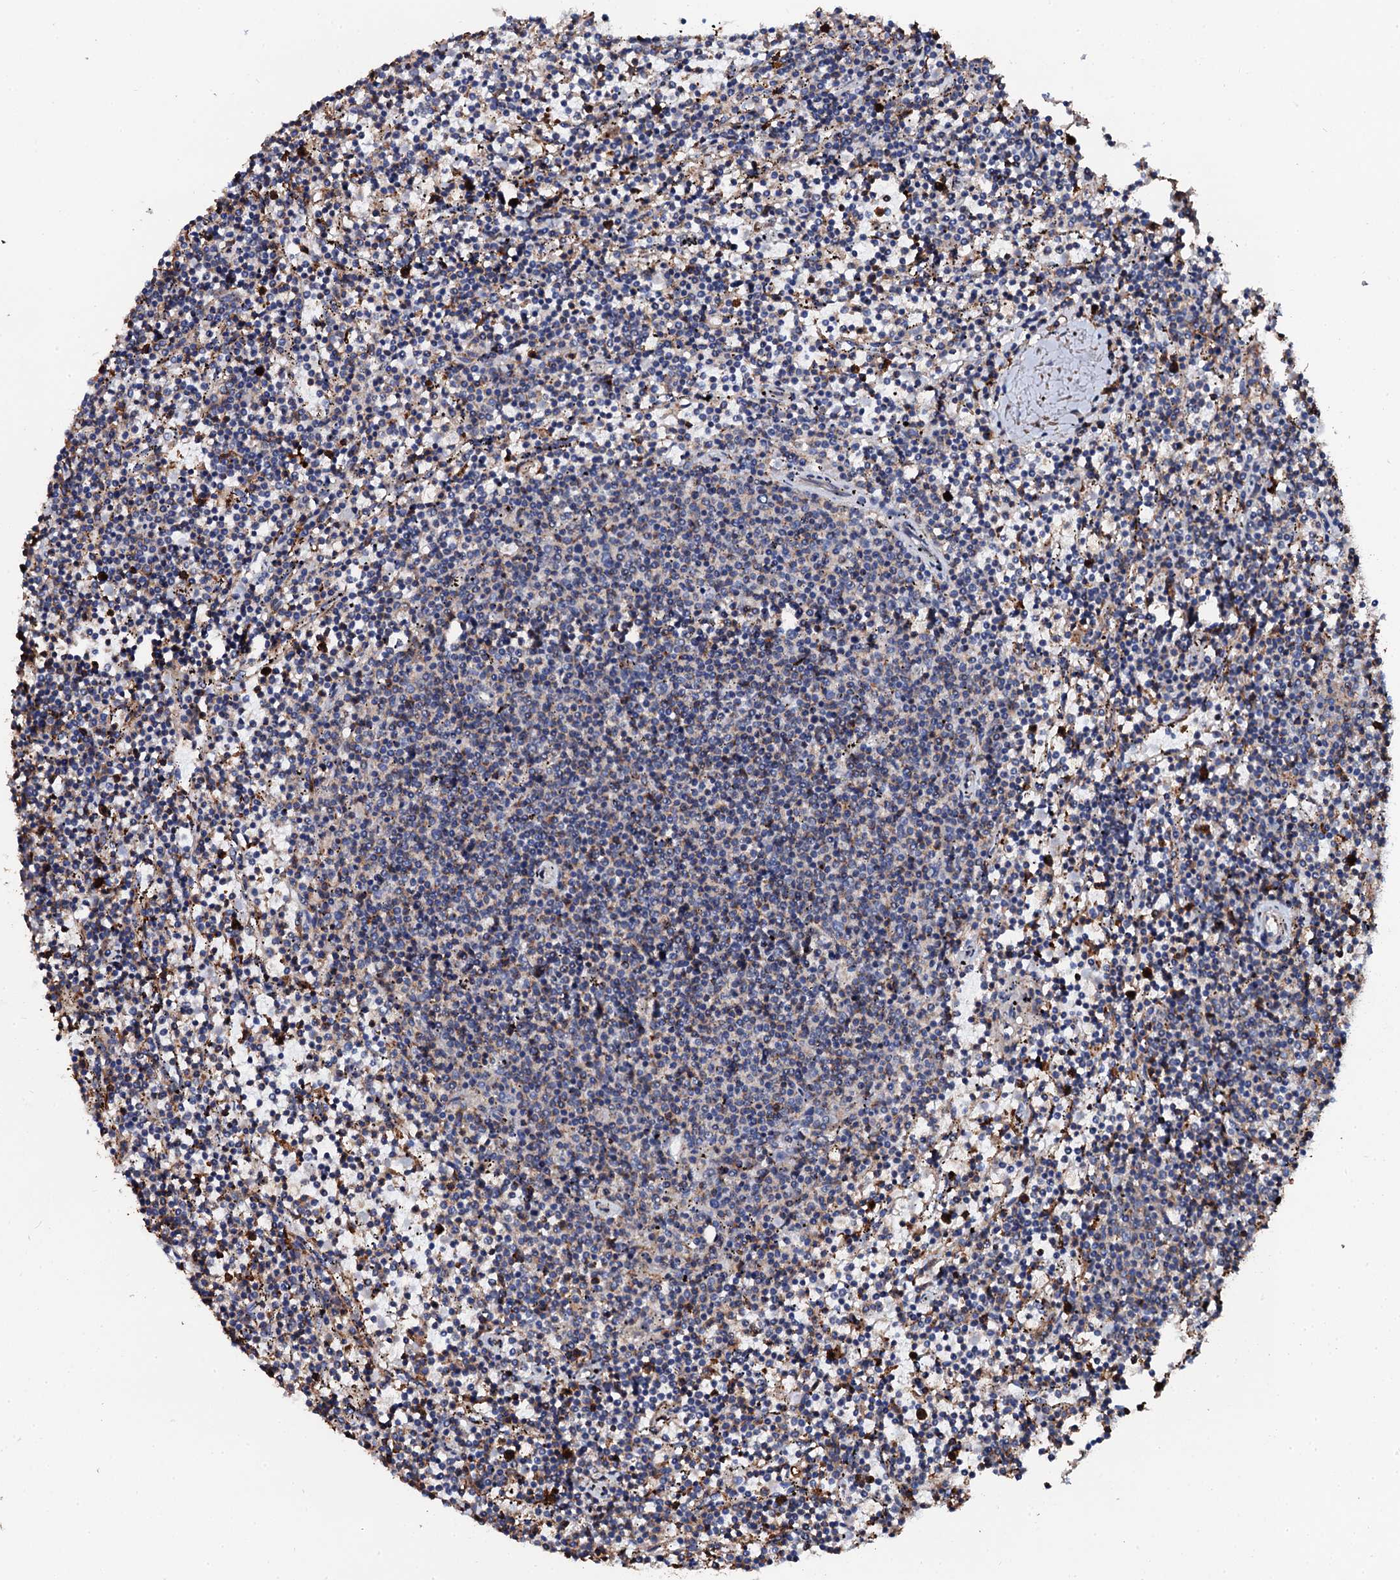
{"staining": {"intensity": "weak", "quantity": "<25%", "location": "cytoplasmic/membranous"}, "tissue": "lymphoma", "cell_type": "Tumor cells", "image_type": "cancer", "snomed": [{"axis": "morphology", "description": "Malignant lymphoma, non-Hodgkin's type, Low grade"}, {"axis": "topography", "description": "Spleen"}], "caption": "This is a image of IHC staining of malignant lymphoma, non-Hodgkin's type (low-grade), which shows no expression in tumor cells.", "gene": "INTS10", "patient": {"sex": "female", "age": 50}}